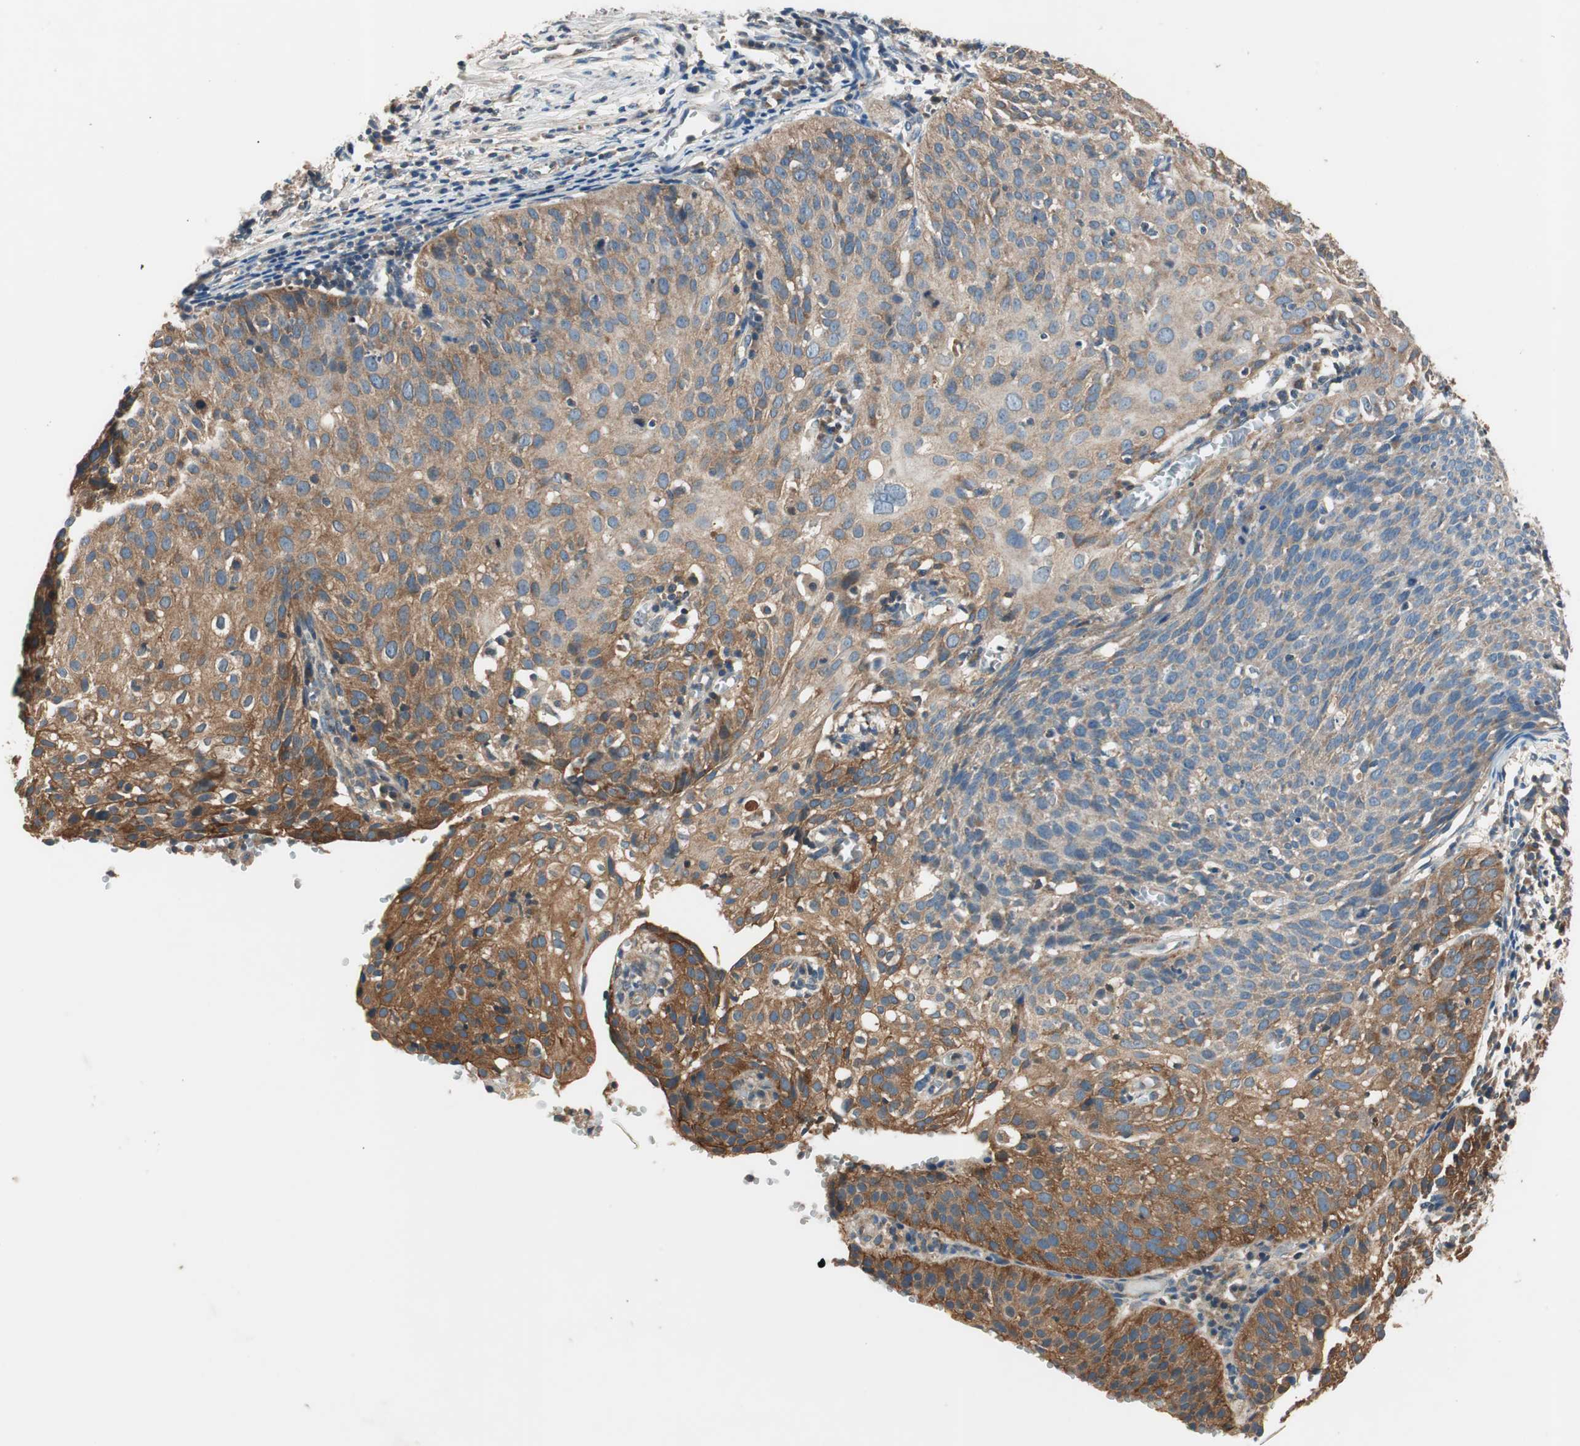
{"staining": {"intensity": "moderate", "quantity": "25%-75%", "location": "cytoplasmic/membranous"}, "tissue": "cervical cancer", "cell_type": "Tumor cells", "image_type": "cancer", "snomed": [{"axis": "morphology", "description": "Squamous cell carcinoma, NOS"}, {"axis": "topography", "description": "Cervix"}], "caption": "About 25%-75% of tumor cells in human cervical cancer (squamous cell carcinoma) reveal moderate cytoplasmic/membranous protein positivity as visualized by brown immunohistochemical staining.", "gene": "HPN", "patient": {"sex": "female", "age": 38}}